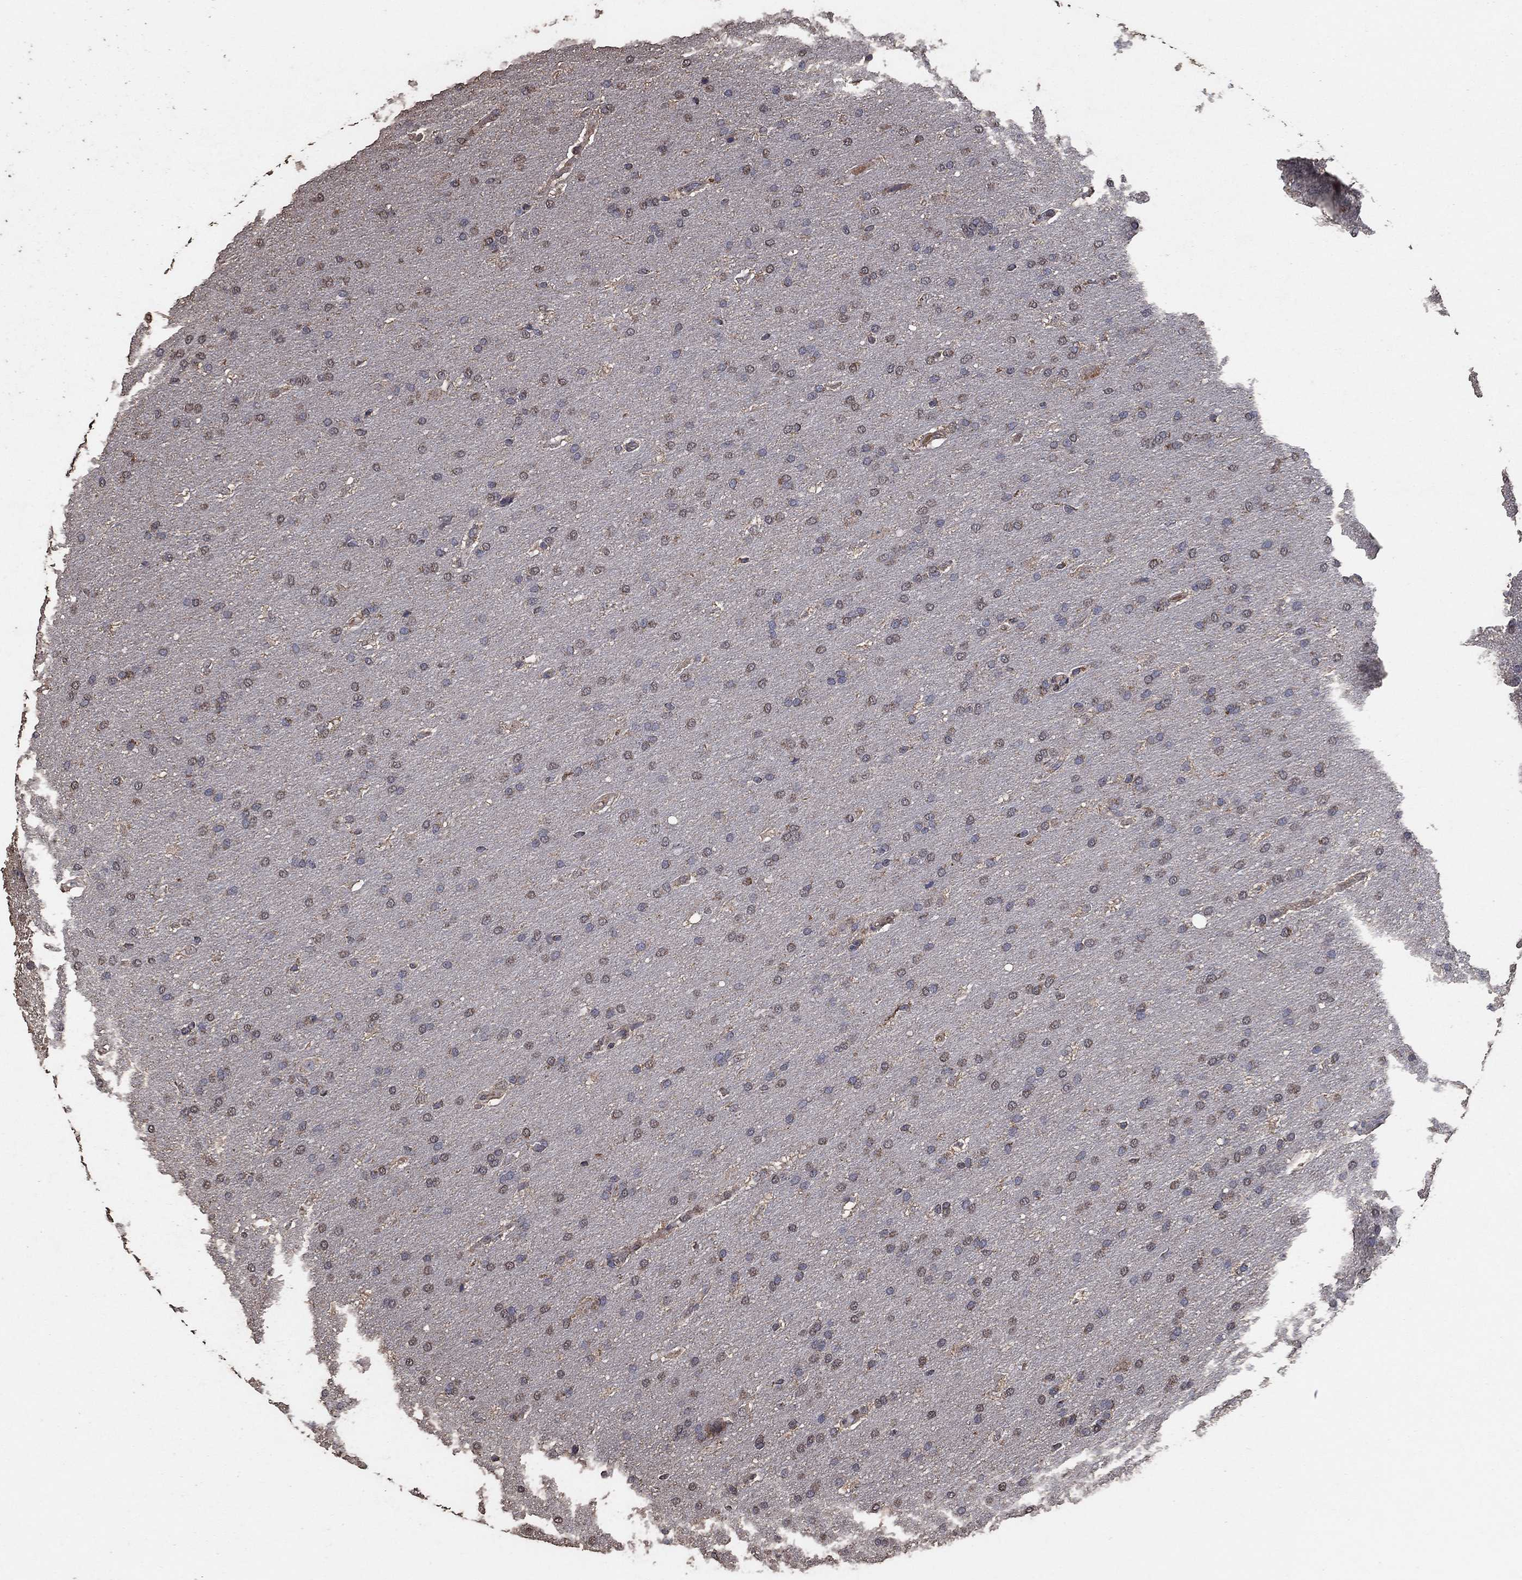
{"staining": {"intensity": "weak", "quantity": "25%-75%", "location": "nuclear"}, "tissue": "glioma", "cell_type": "Tumor cells", "image_type": "cancer", "snomed": [{"axis": "morphology", "description": "Glioma, malignant, Low grade"}, {"axis": "topography", "description": "Brain"}], "caption": "IHC of human malignant low-grade glioma shows low levels of weak nuclear positivity in about 25%-75% of tumor cells.", "gene": "MRPS24", "patient": {"sex": "female", "age": 37}}